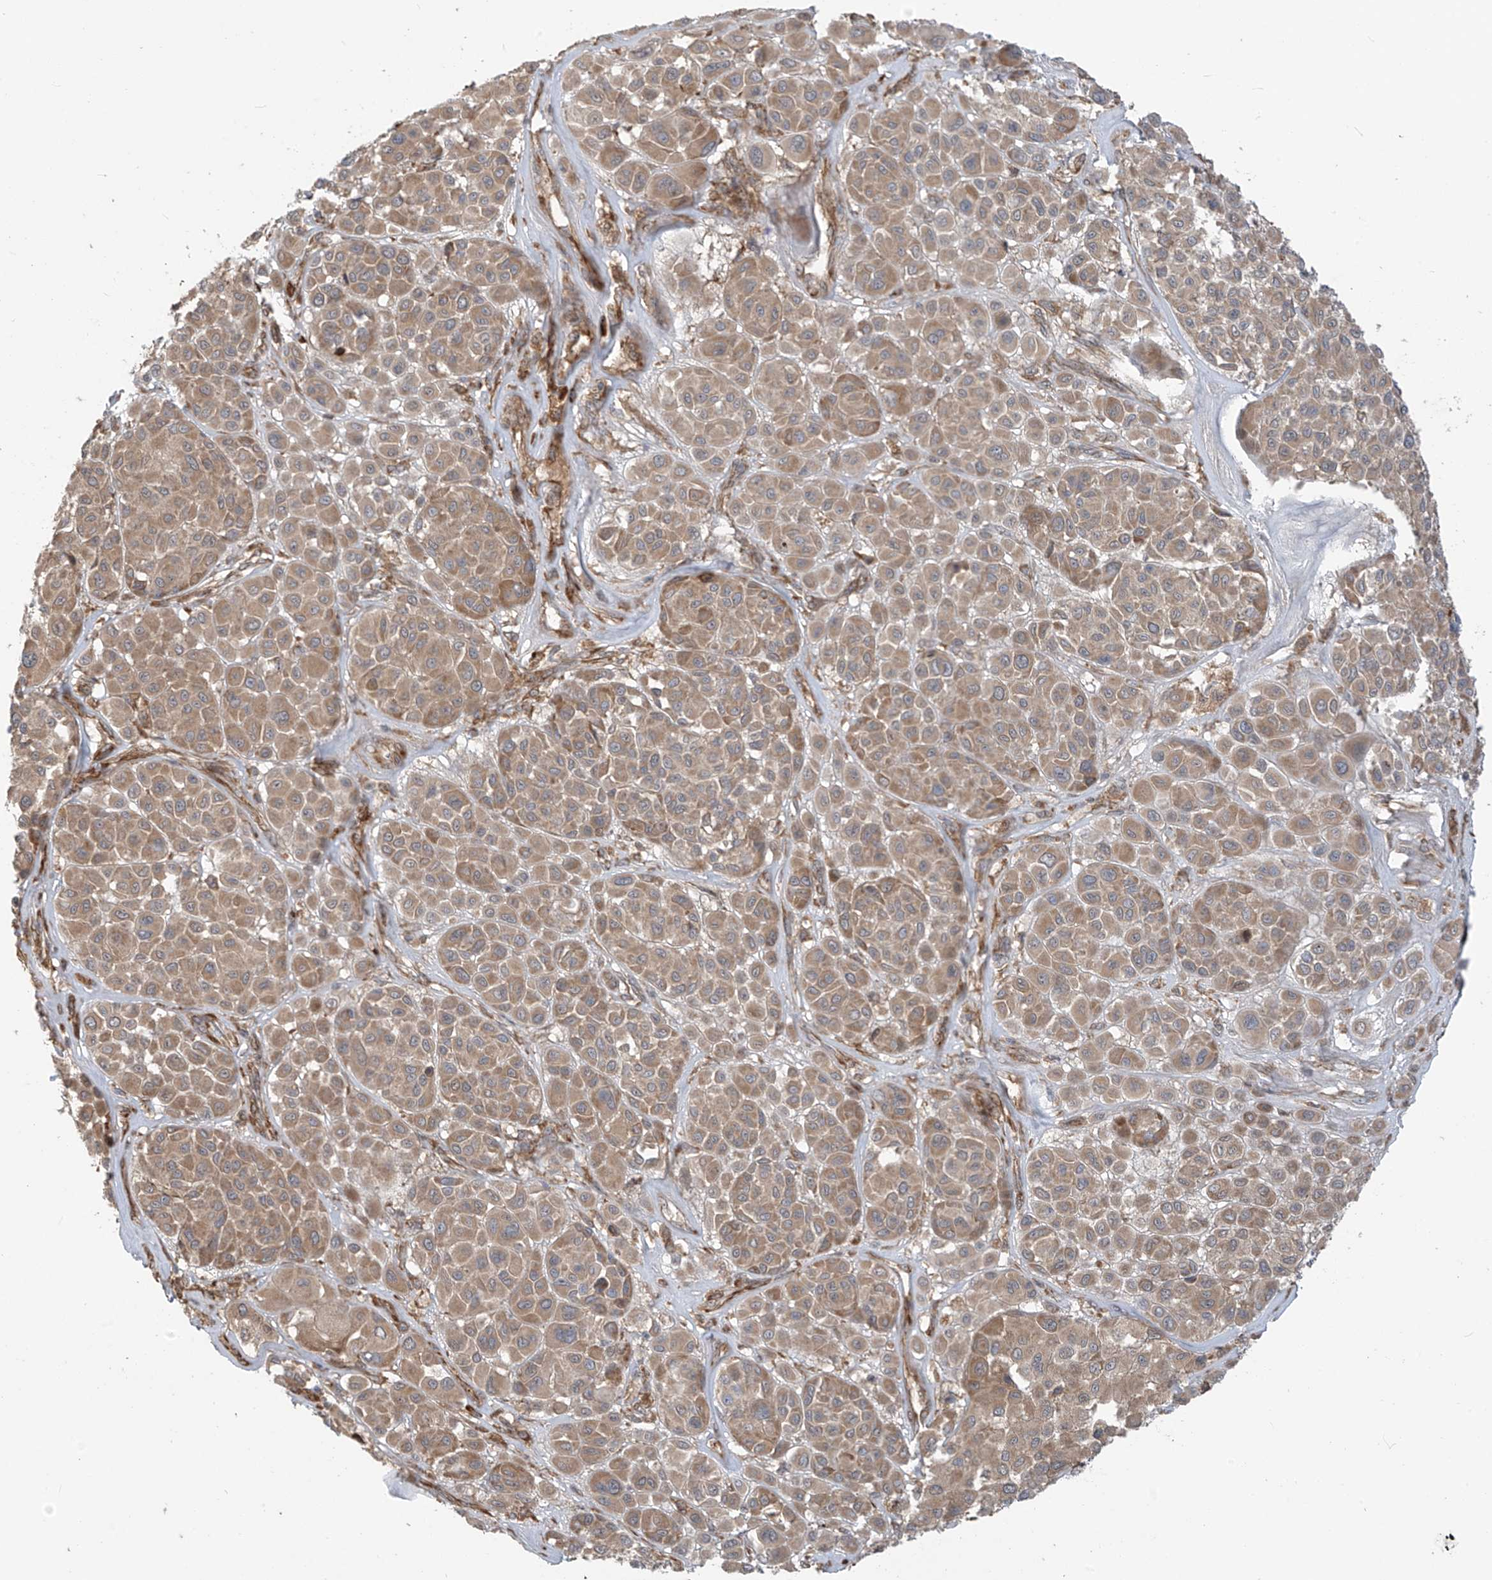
{"staining": {"intensity": "moderate", "quantity": ">75%", "location": "cytoplasmic/membranous"}, "tissue": "melanoma", "cell_type": "Tumor cells", "image_type": "cancer", "snomed": [{"axis": "morphology", "description": "Malignant melanoma, Metastatic site"}, {"axis": "topography", "description": "Soft tissue"}], "caption": "About >75% of tumor cells in melanoma display moderate cytoplasmic/membranous protein positivity as visualized by brown immunohistochemical staining.", "gene": "KATNIP", "patient": {"sex": "male", "age": 41}}